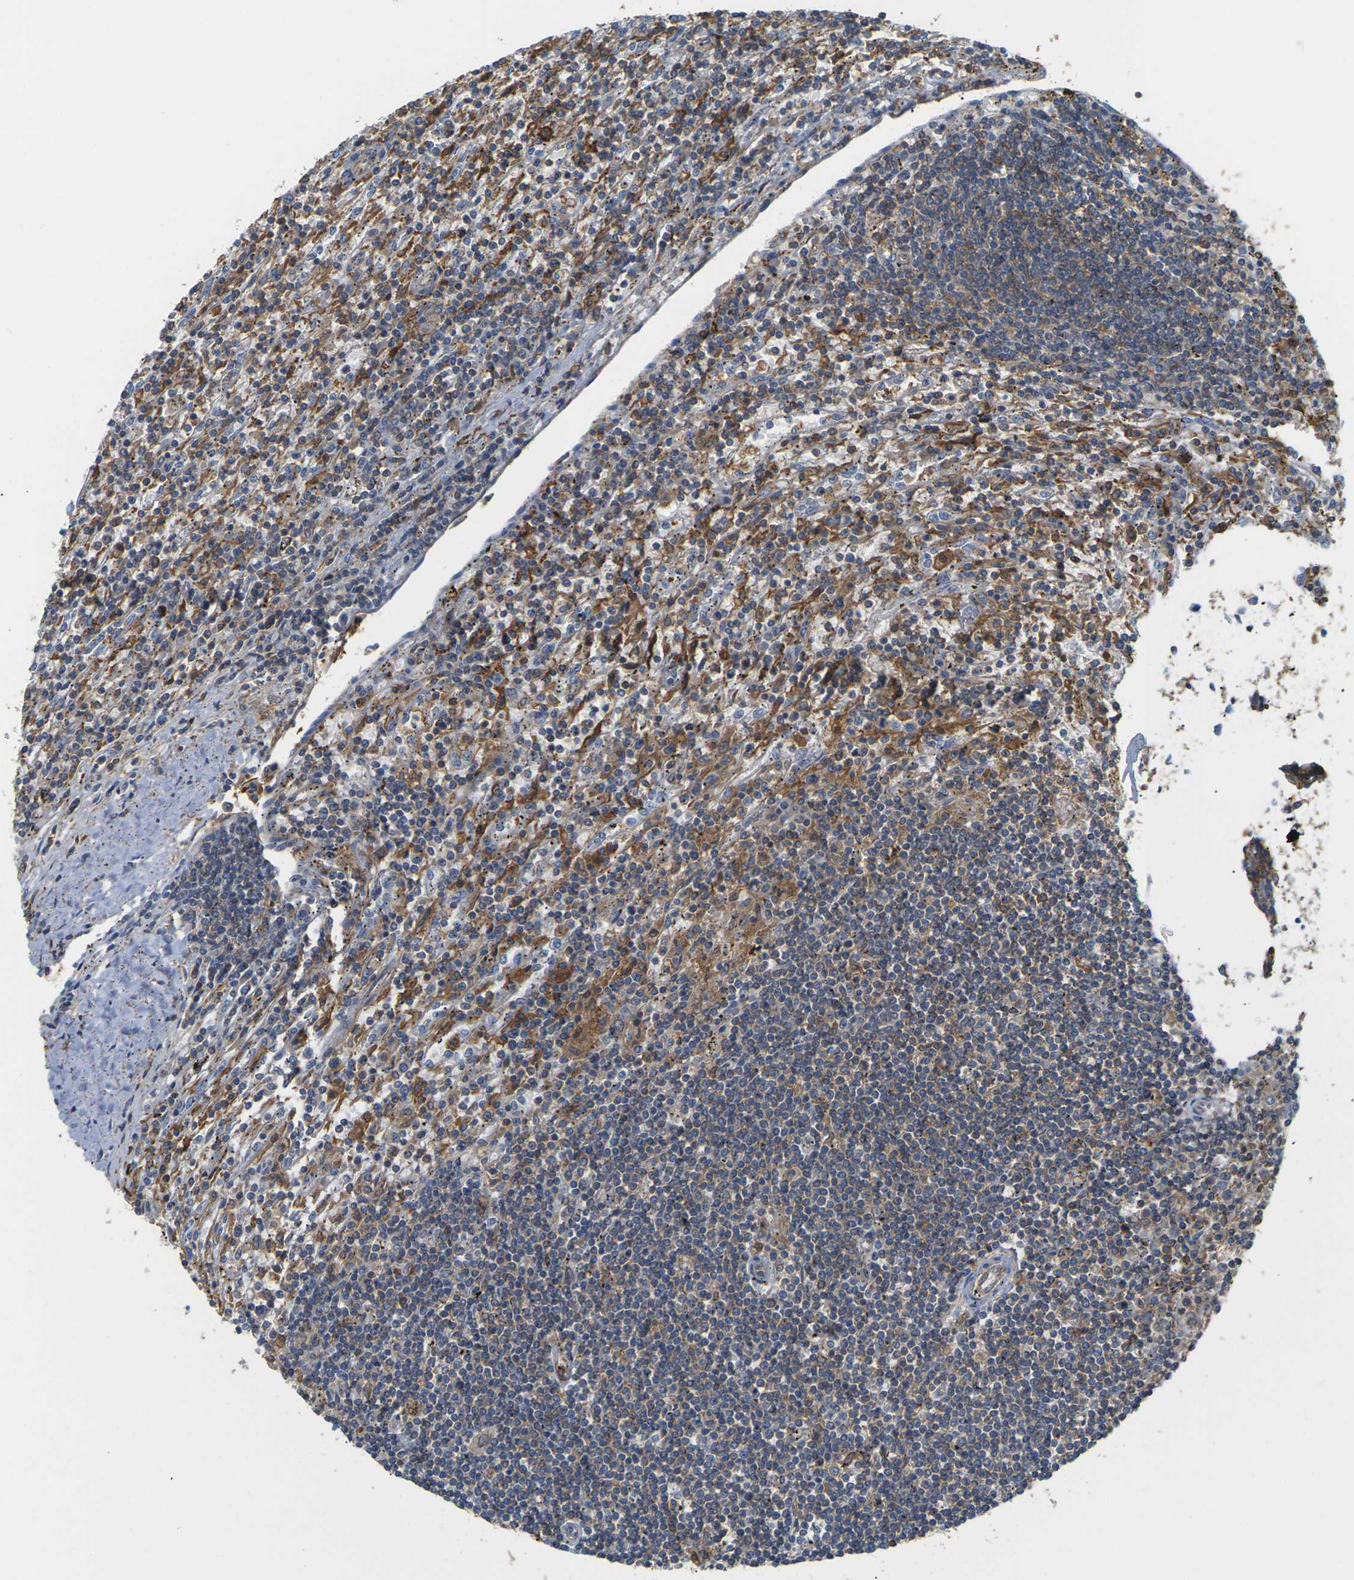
{"staining": {"intensity": "moderate", "quantity": "25%-75%", "location": "cytoplasmic/membranous"}, "tissue": "lymphoma", "cell_type": "Tumor cells", "image_type": "cancer", "snomed": [{"axis": "morphology", "description": "Malignant lymphoma, non-Hodgkin's type, Low grade"}, {"axis": "topography", "description": "Spleen"}], "caption": "An immunohistochemistry micrograph of neoplastic tissue is shown. Protein staining in brown shows moderate cytoplasmic/membranous positivity in lymphoma within tumor cells. (Stains: DAB (3,3'-diaminobenzidine) in brown, nuclei in blue, Microscopy: brightfield microscopy at high magnification).", "gene": "IQGAP1", "patient": {"sex": "male", "age": 76}}